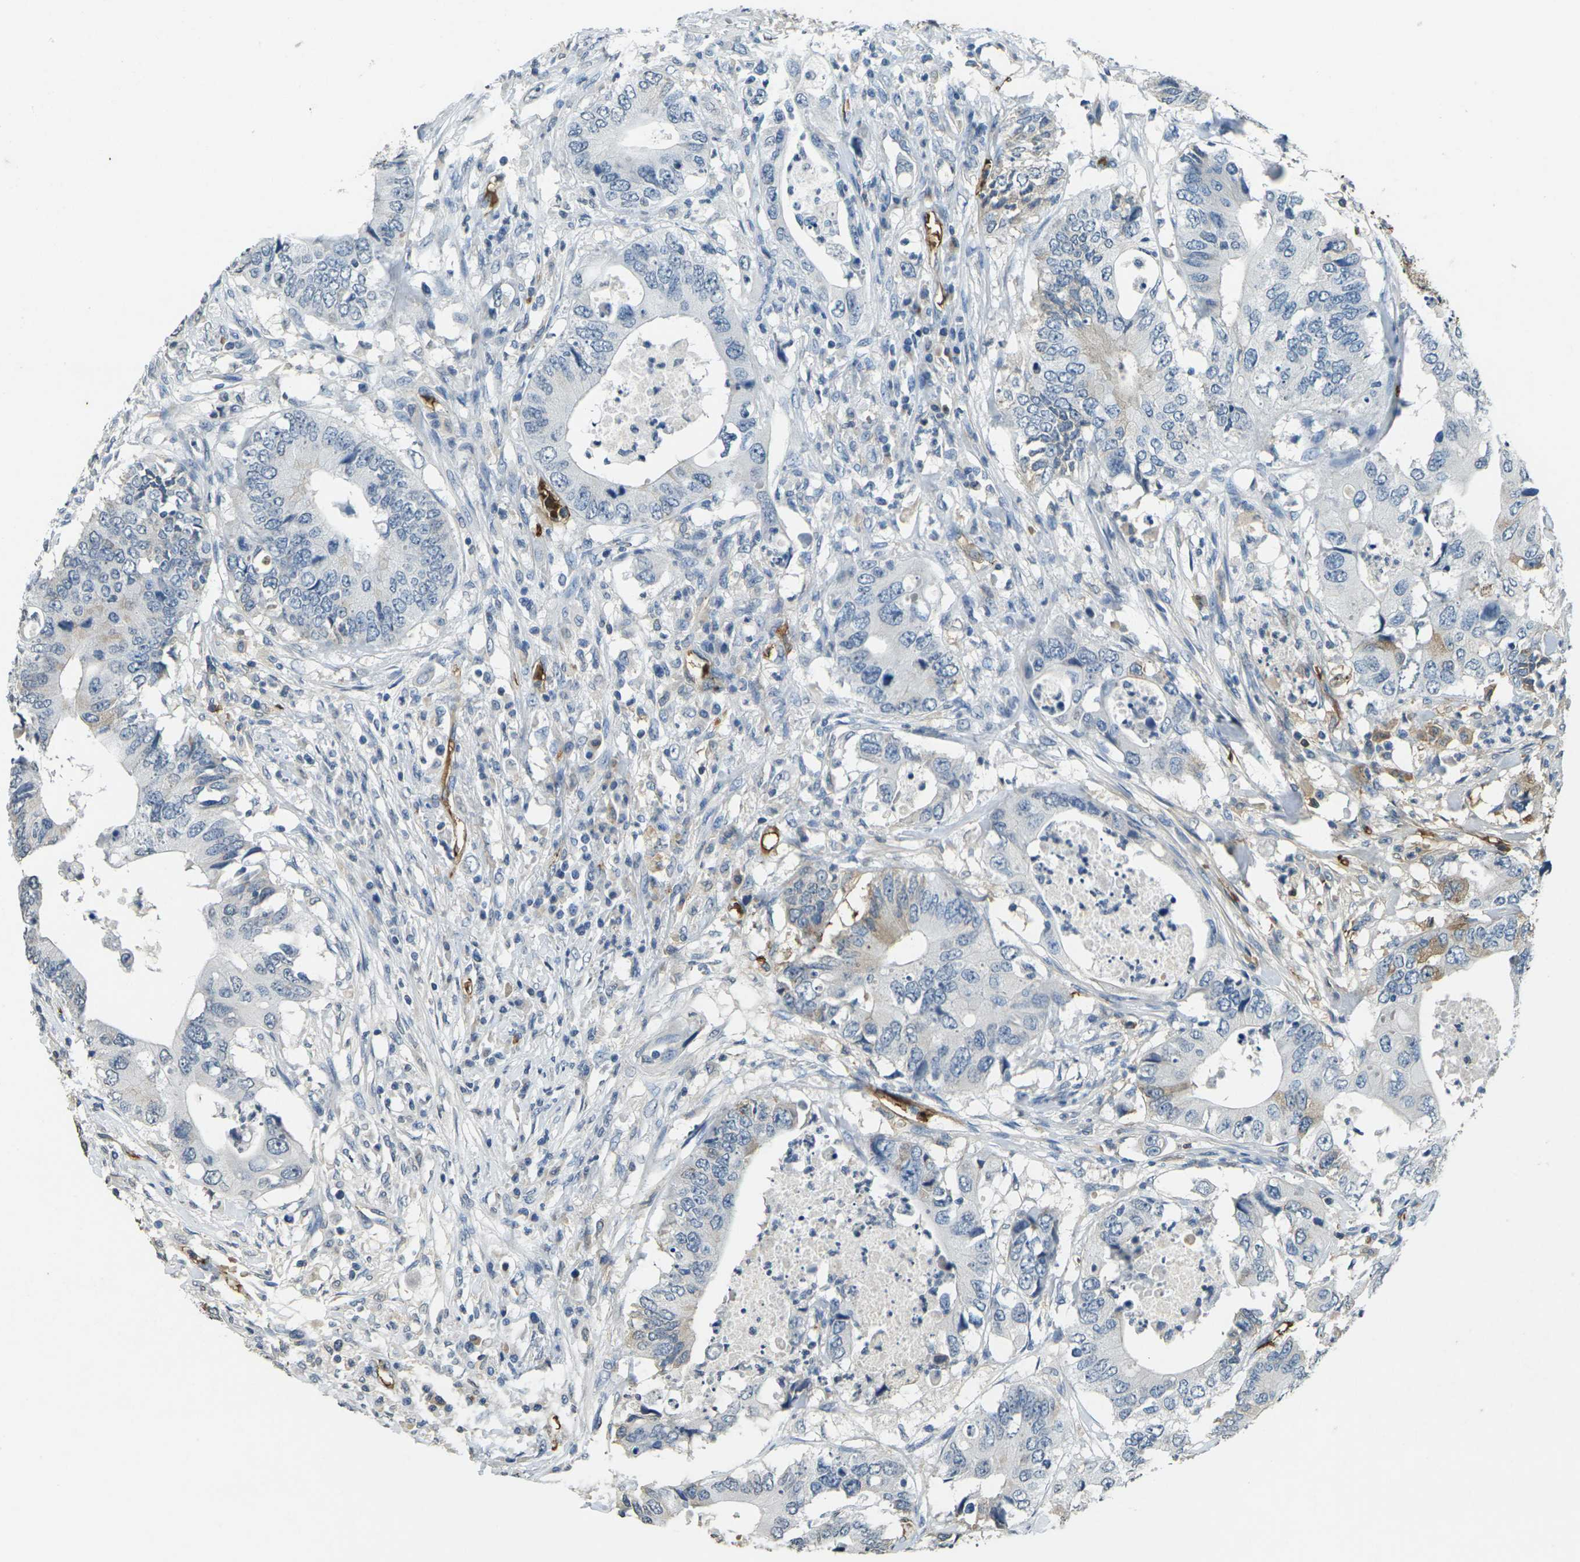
{"staining": {"intensity": "moderate", "quantity": "<25%", "location": "cytoplasmic/membranous"}, "tissue": "colorectal cancer", "cell_type": "Tumor cells", "image_type": "cancer", "snomed": [{"axis": "morphology", "description": "Adenocarcinoma, NOS"}, {"axis": "topography", "description": "Colon"}], "caption": "Moderate cytoplasmic/membranous protein positivity is present in approximately <25% of tumor cells in adenocarcinoma (colorectal). The protein of interest is shown in brown color, while the nuclei are stained blue.", "gene": "HBB", "patient": {"sex": "male", "age": 71}}